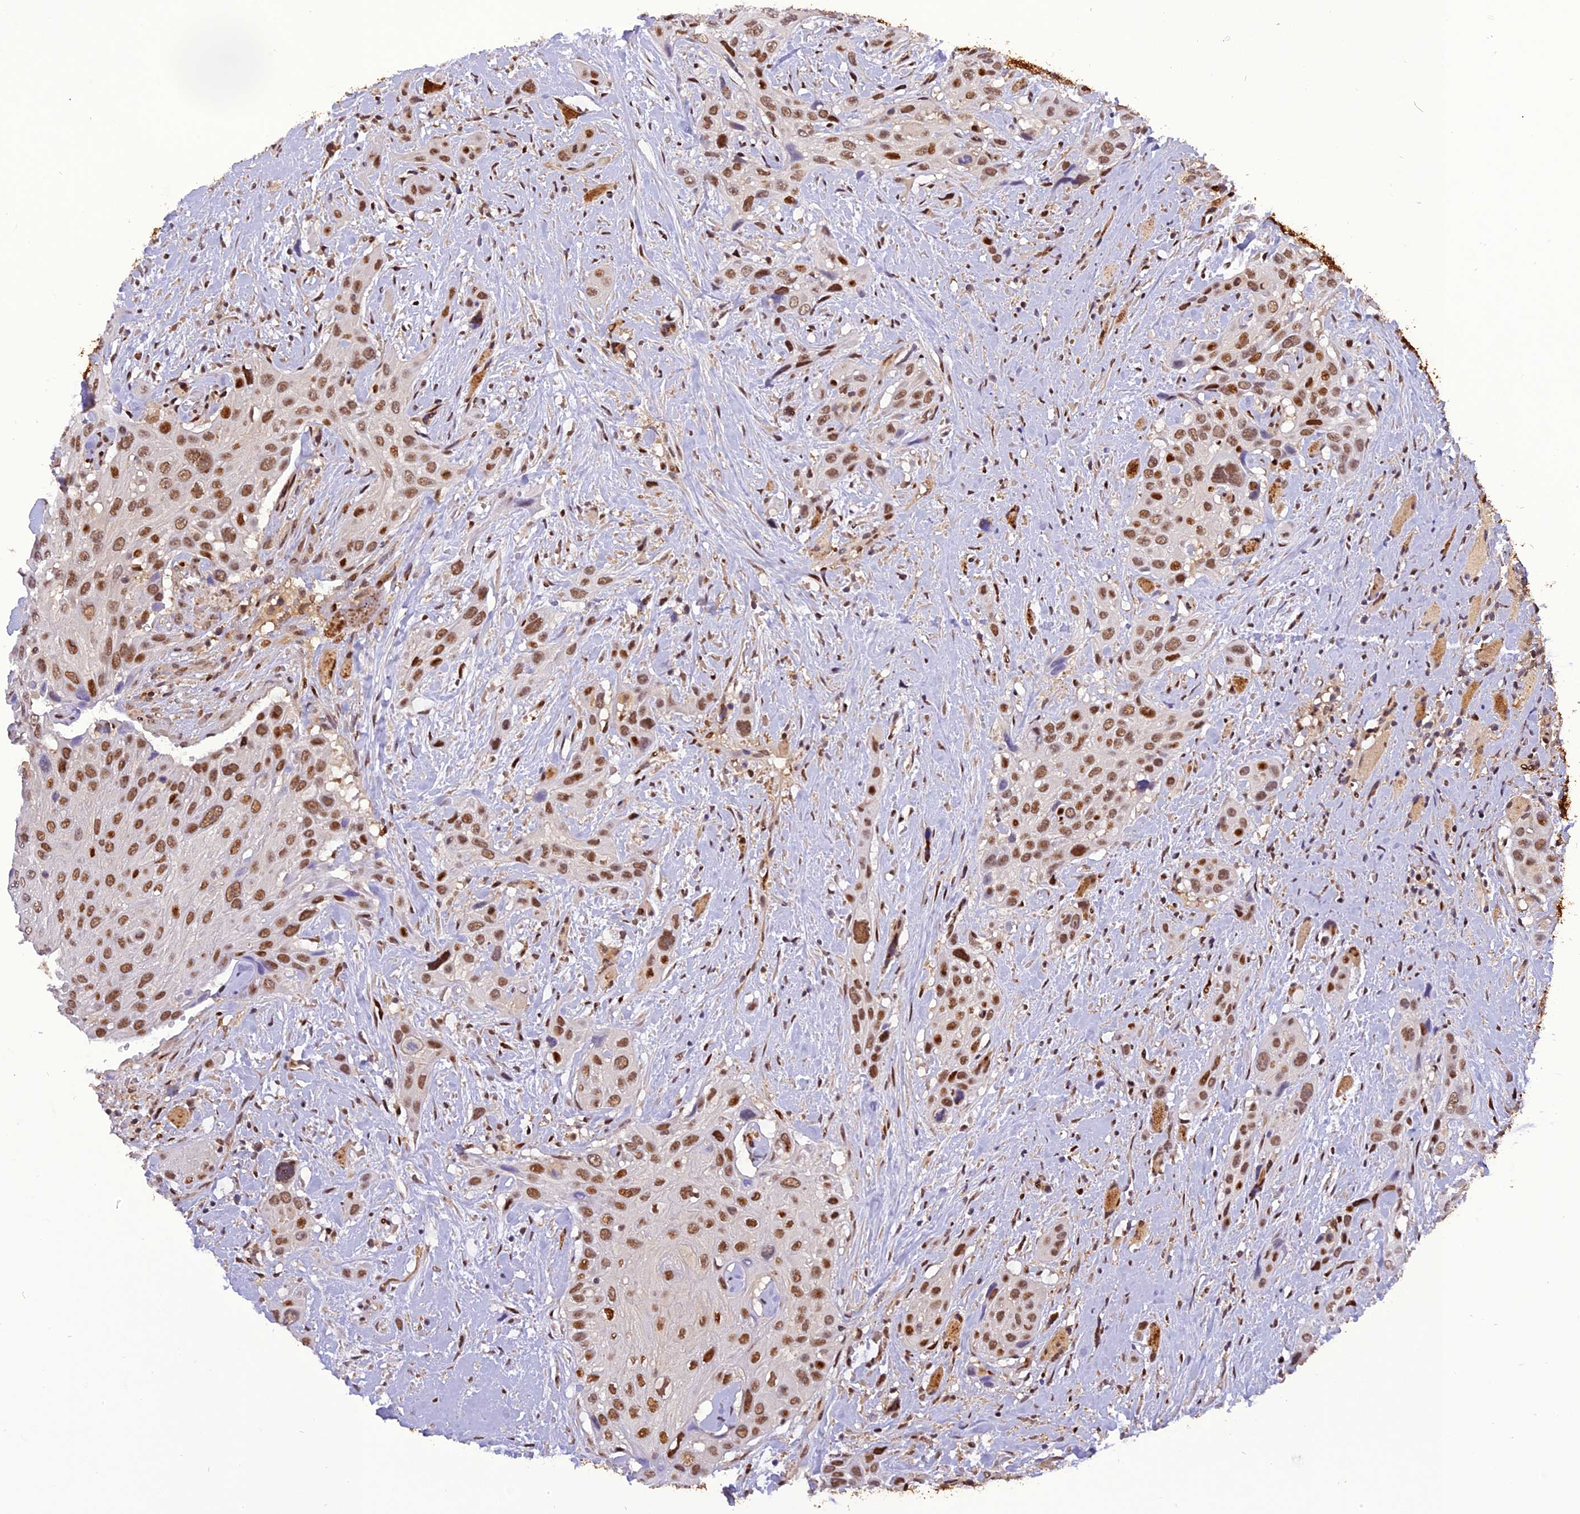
{"staining": {"intensity": "moderate", "quantity": ">75%", "location": "nuclear"}, "tissue": "head and neck cancer", "cell_type": "Tumor cells", "image_type": "cancer", "snomed": [{"axis": "morphology", "description": "Squamous cell carcinoma, NOS"}, {"axis": "topography", "description": "Head-Neck"}], "caption": "Moderate nuclear expression for a protein is identified in approximately >75% of tumor cells of squamous cell carcinoma (head and neck) using IHC.", "gene": "RABGGTA", "patient": {"sex": "male", "age": 81}}